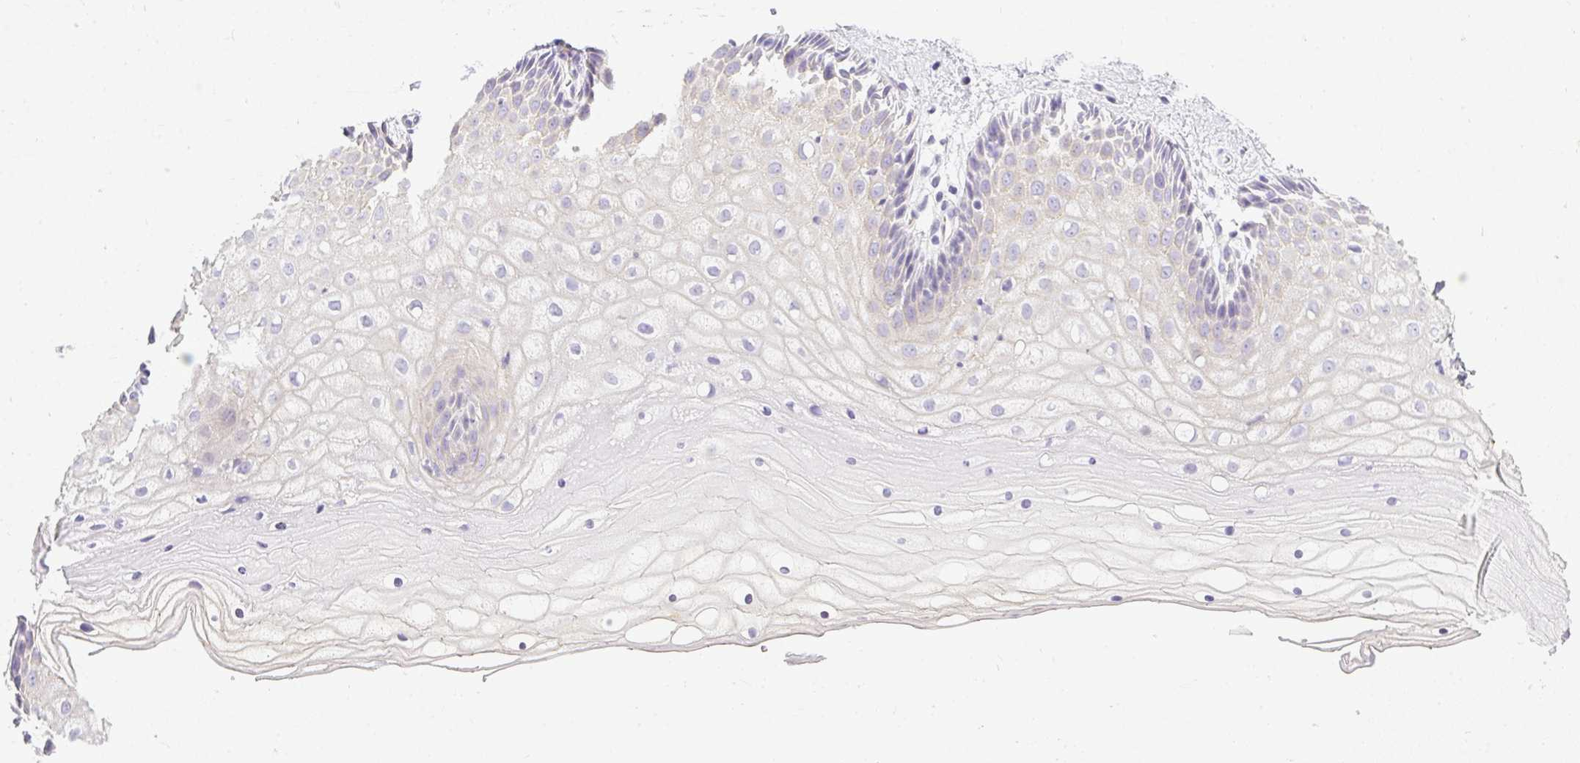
{"staining": {"intensity": "negative", "quantity": "none", "location": "none"}, "tissue": "cervix", "cell_type": "Glandular cells", "image_type": "normal", "snomed": [{"axis": "morphology", "description": "Normal tissue, NOS"}, {"axis": "topography", "description": "Cervix"}], "caption": "A micrograph of cervix stained for a protein exhibits no brown staining in glandular cells. Nuclei are stained in blue.", "gene": "PLPPR3", "patient": {"sex": "female", "age": 36}}